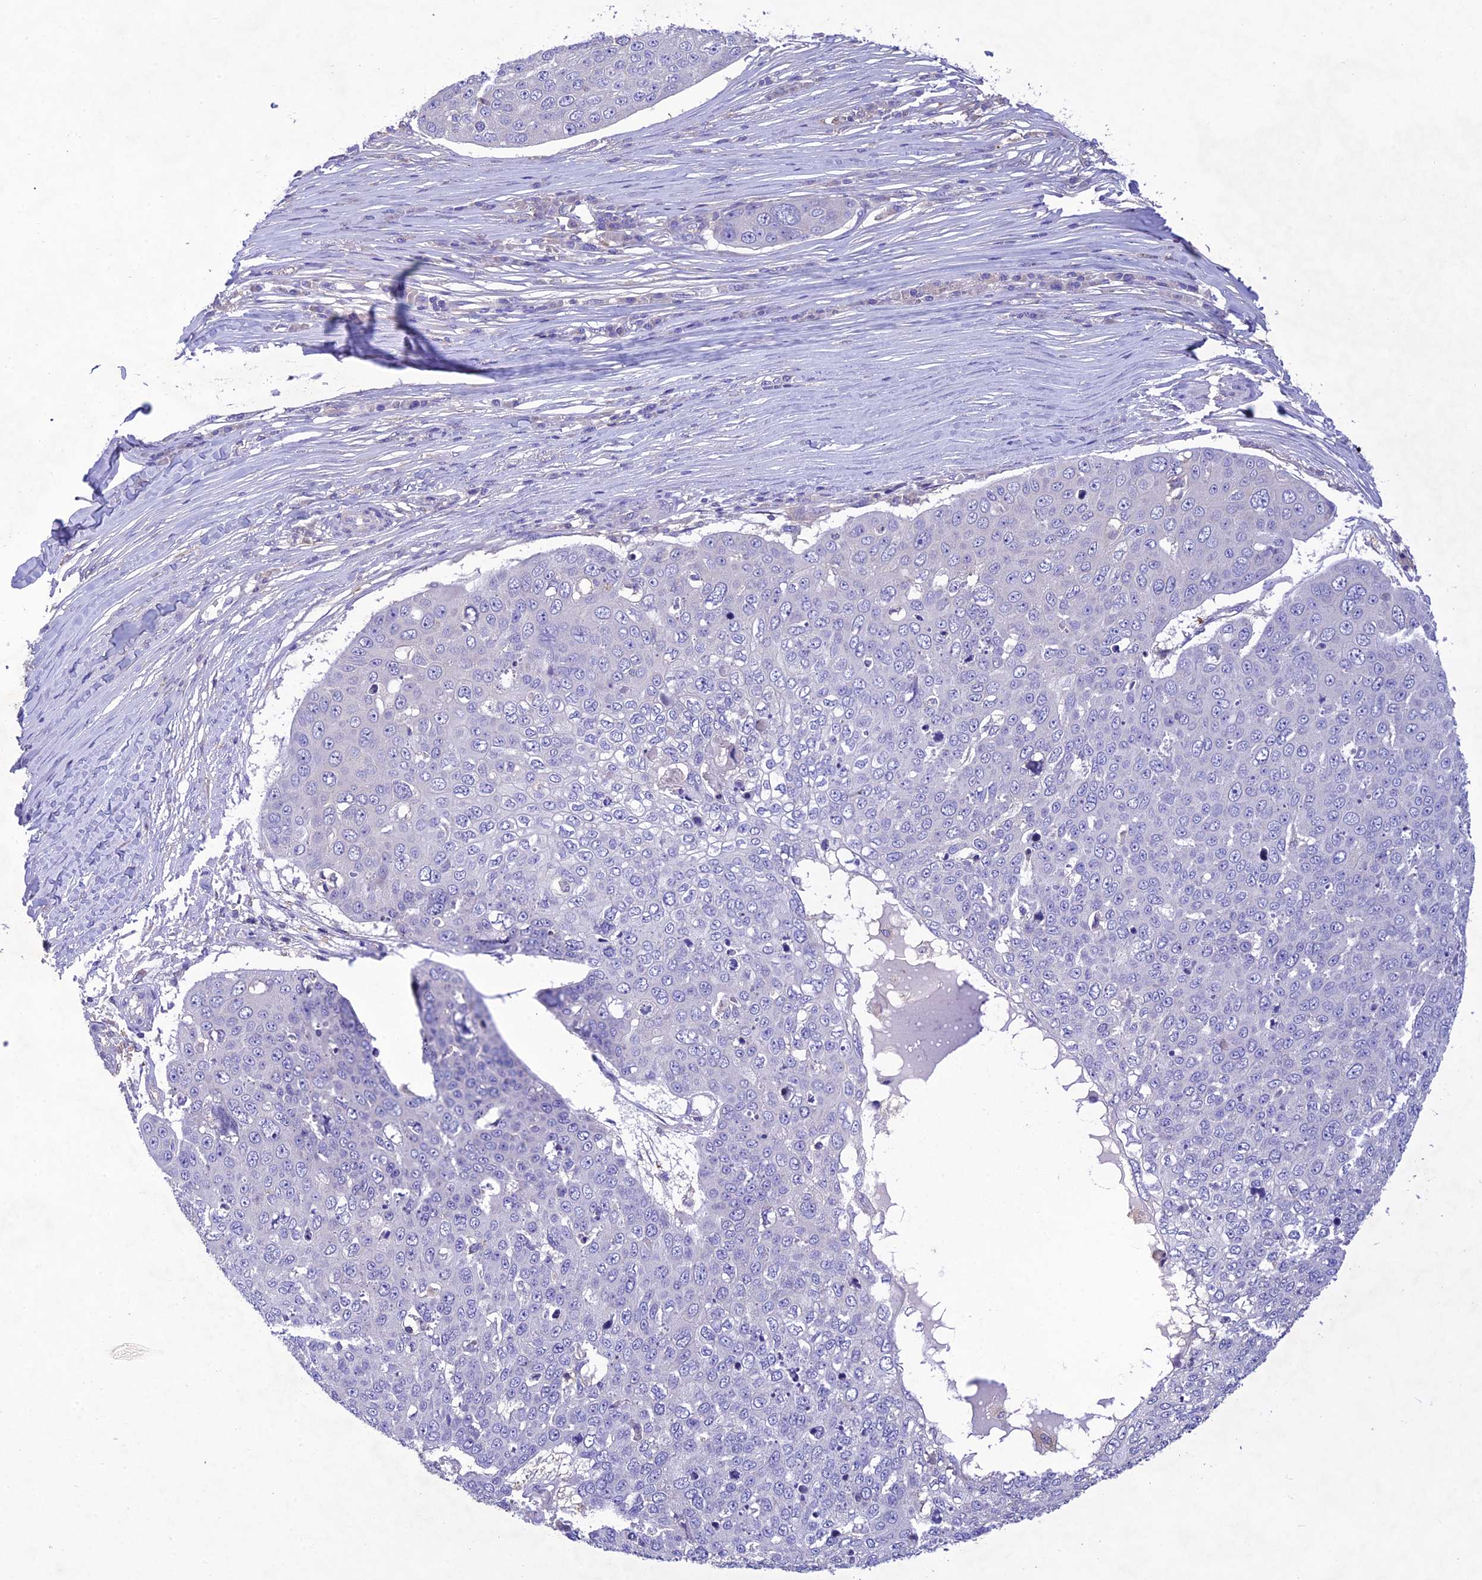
{"staining": {"intensity": "negative", "quantity": "none", "location": "none"}, "tissue": "skin cancer", "cell_type": "Tumor cells", "image_type": "cancer", "snomed": [{"axis": "morphology", "description": "Squamous cell carcinoma, NOS"}, {"axis": "topography", "description": "Skin"}], "caption": "Immunohistochemical staining of skin cancer shows no significant staining in tumor cells.", "gene": "SNX24", "patient": {"sex": "male", "age": 71}}